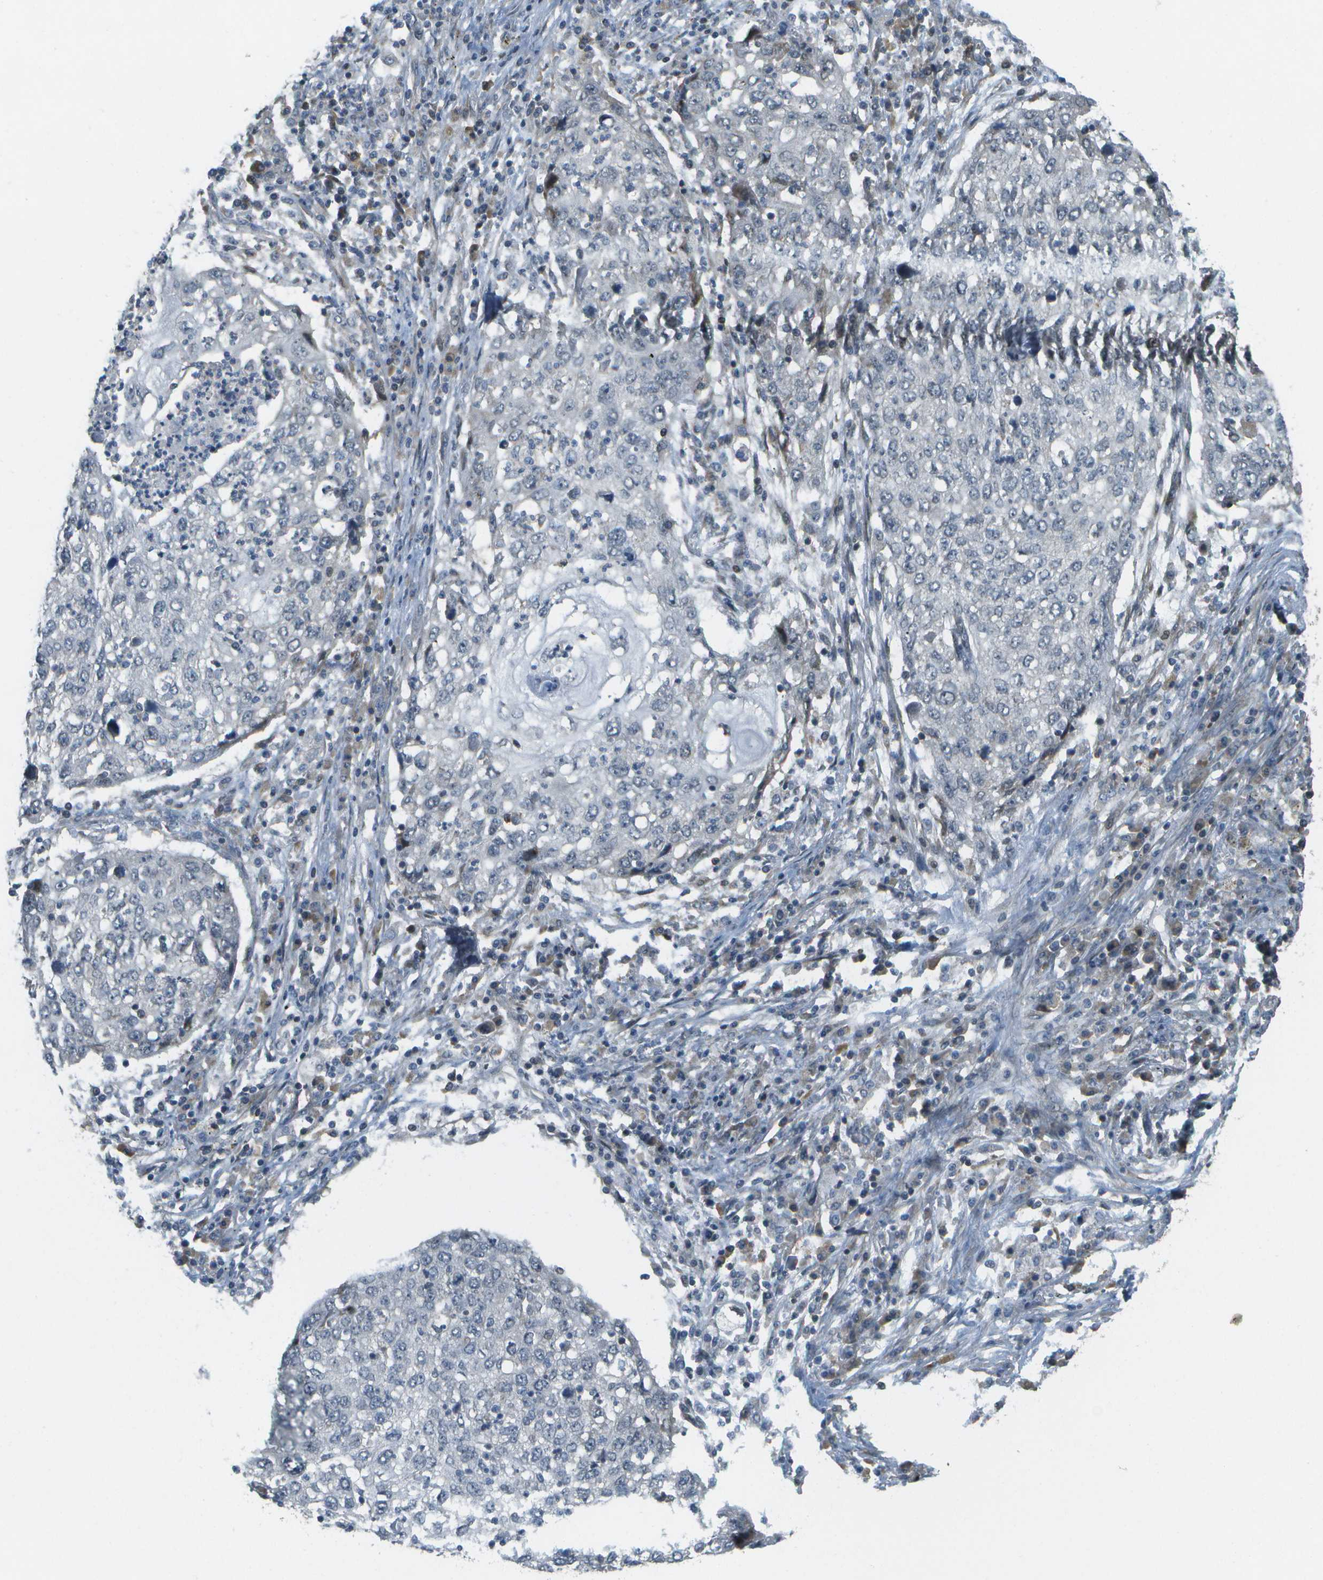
{"staining": {"intensity": "negative", "quantity": "none", "location": "none"}, "tissue": "lung cancer", "cell_type": "Tumor cells", "image_type": "cancer", "snomed": [{"axis": "morphology", "description": "Squamous cell carcinoma, NOS"}, {"axis": "topography", "description": "Lung"}], "caption": "DAB immunohistochemical staining of human lung cancer displays no significant positivity in tumor cells.", "gene": "WNK2", "patient": {"sex": "female", "age": 63}}